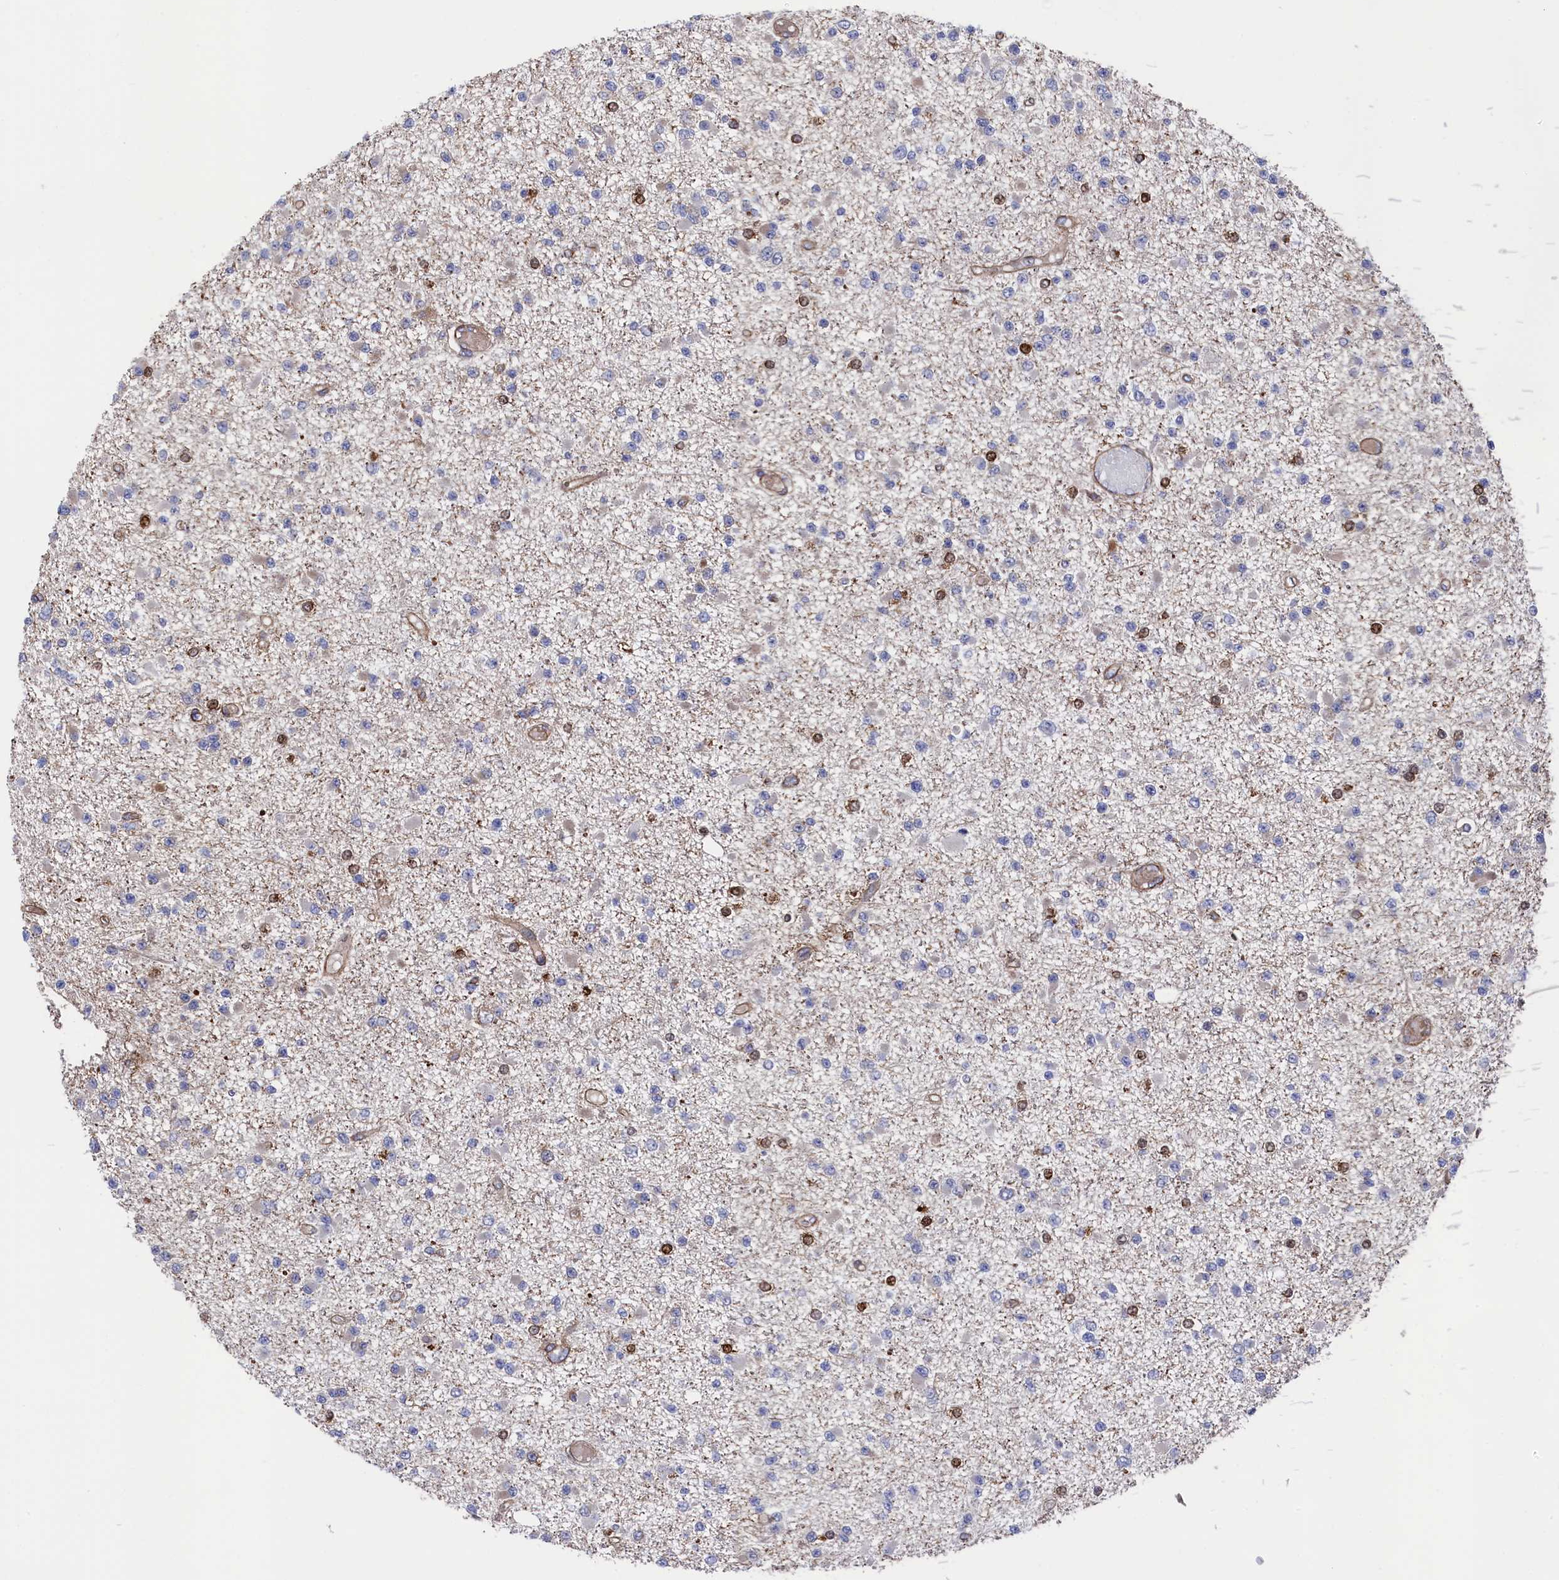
{"staining": {"intensity": "negative", "quantity": "none", "location": "none"}, "tissue": "glioma", "cell_type": "Tumor cells", "image_type": "cancer", "snomed": [{"axis": "morphology", "description": "Glioma, malignant, Low grade"}, {"axis": "topography", "description": "Brain"}], "caption": "Glioma was stained to show a protein in brown. There is no significant expression in tumor cells.", "gene": "ZNF891", "patient": {"sex": "female", "age": 22}}